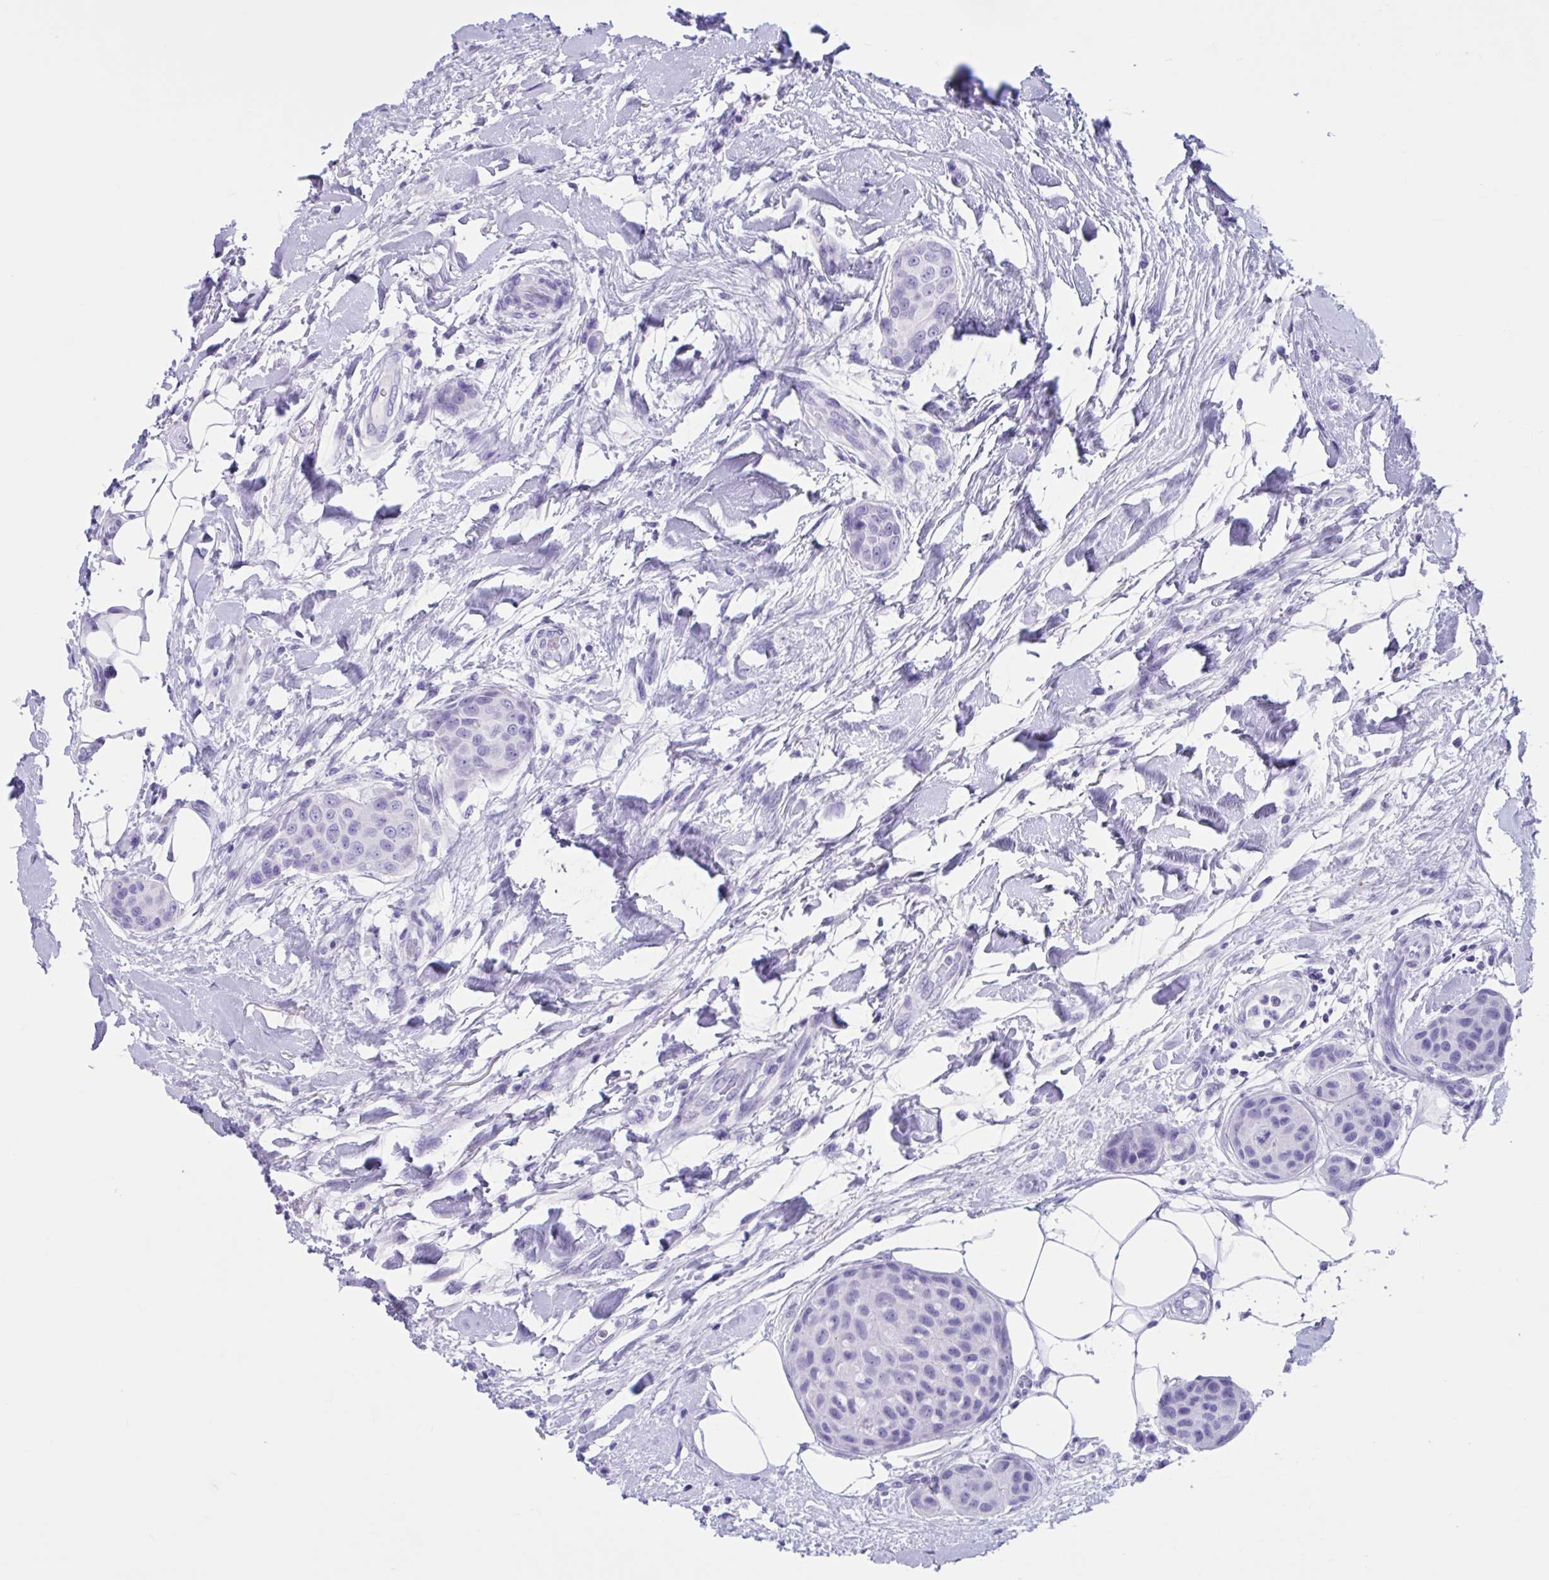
{"staining": {"intensity": "negative", "quantity": "none", "location": "none"}, "tissue": "breast cancer", "cell_type": "Tumor cells", "image_type": "cancer", "snomed": [{"axis": "morphology", "description": "Duct carcinoma"}, {"axis": "topography", "description": "Breast"}, {"axis": "topography", "description": "Lymph node"}], "caption": "The IHC image has no significant staining in tumor cells of invasive ductal carcinoma (breast) tissue.", "gene": "TMEM35A", "patient": {"sex": "female", "age": 80}}